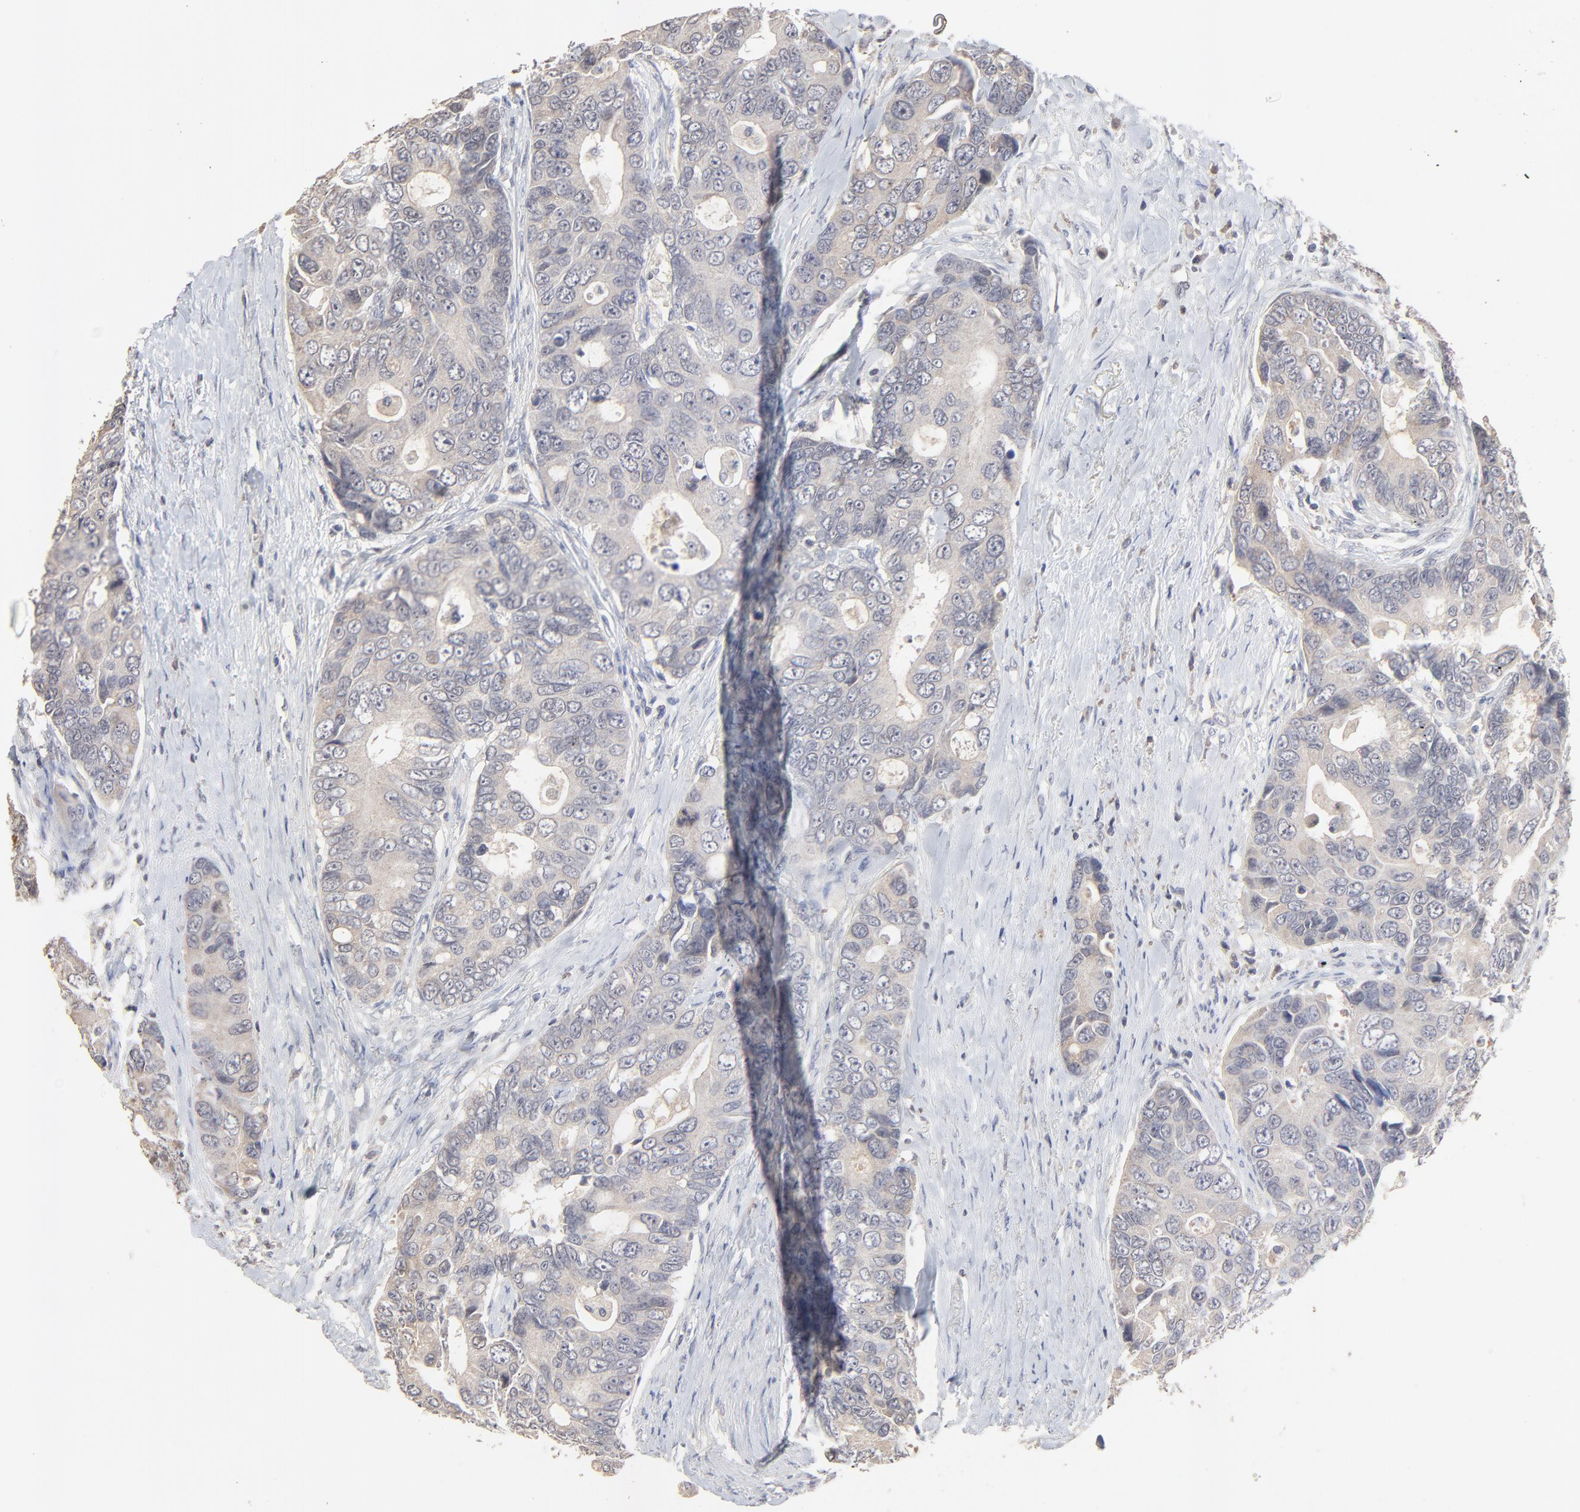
{"staining": {"intensity": "weak", "quantity": ">75%", "location": "cytoplasmic/membranous"}, "tissue": "colorectal cancer", "cell_type": "Tumor cells", "image_type": "cancer", "snomed": [{"axis": "morphology", "description": "Adenocarcinoma, NOS"}, {"axis": "topography", "description": "Rectum"}], "caption": "This is an image of immunohistochemistry (IHC) staining of colorectal cancer (adenocarcinoma), which shows weak staining in the cytoplasmic/membranous of tumor cells.", "gene": "VPREB3", "patient": {"sex": "female", "age": 67}}